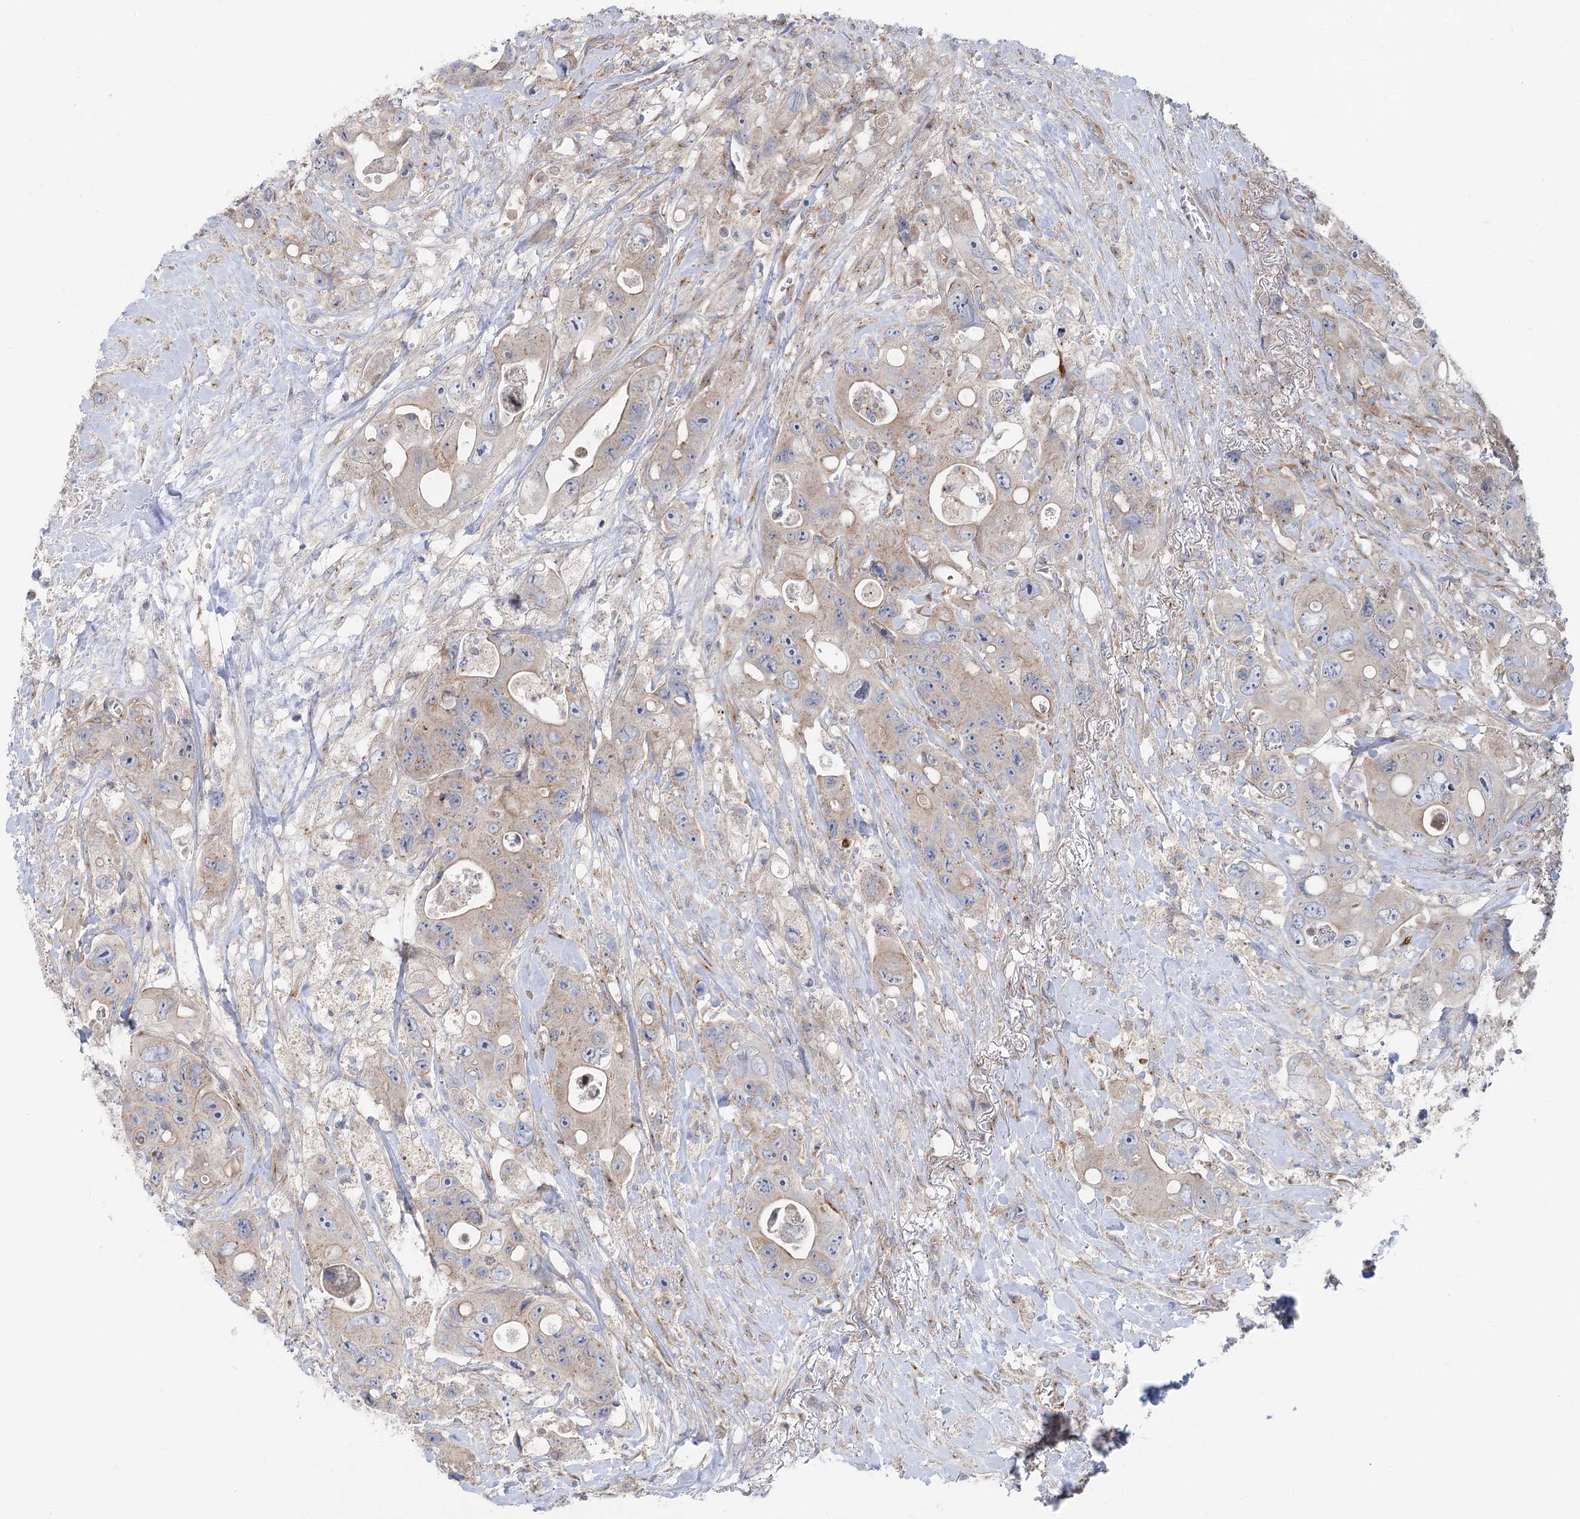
{"staining": {"intensity": "weak", "quantity": "25%-75%", "location": "cytoplasmic/membranous"}, "tissue": "colorectal cancer", "cell_type": "Tumor cells", "image_type": "cancer", "snomed": [{"axis": "morphology", "description": "Adenocarcinoma, NOS"}, {"axis": "topography", "description": "Colon"}], "caption": "A low amount of weak cytoplasmic/membranous staining is appreciated in approximately 25%-75% of tumor cells in adenocarcinoma (colorectal) tissue.", "gene": "SCN11A", "patient": {"sex": "female", "age": 46}}